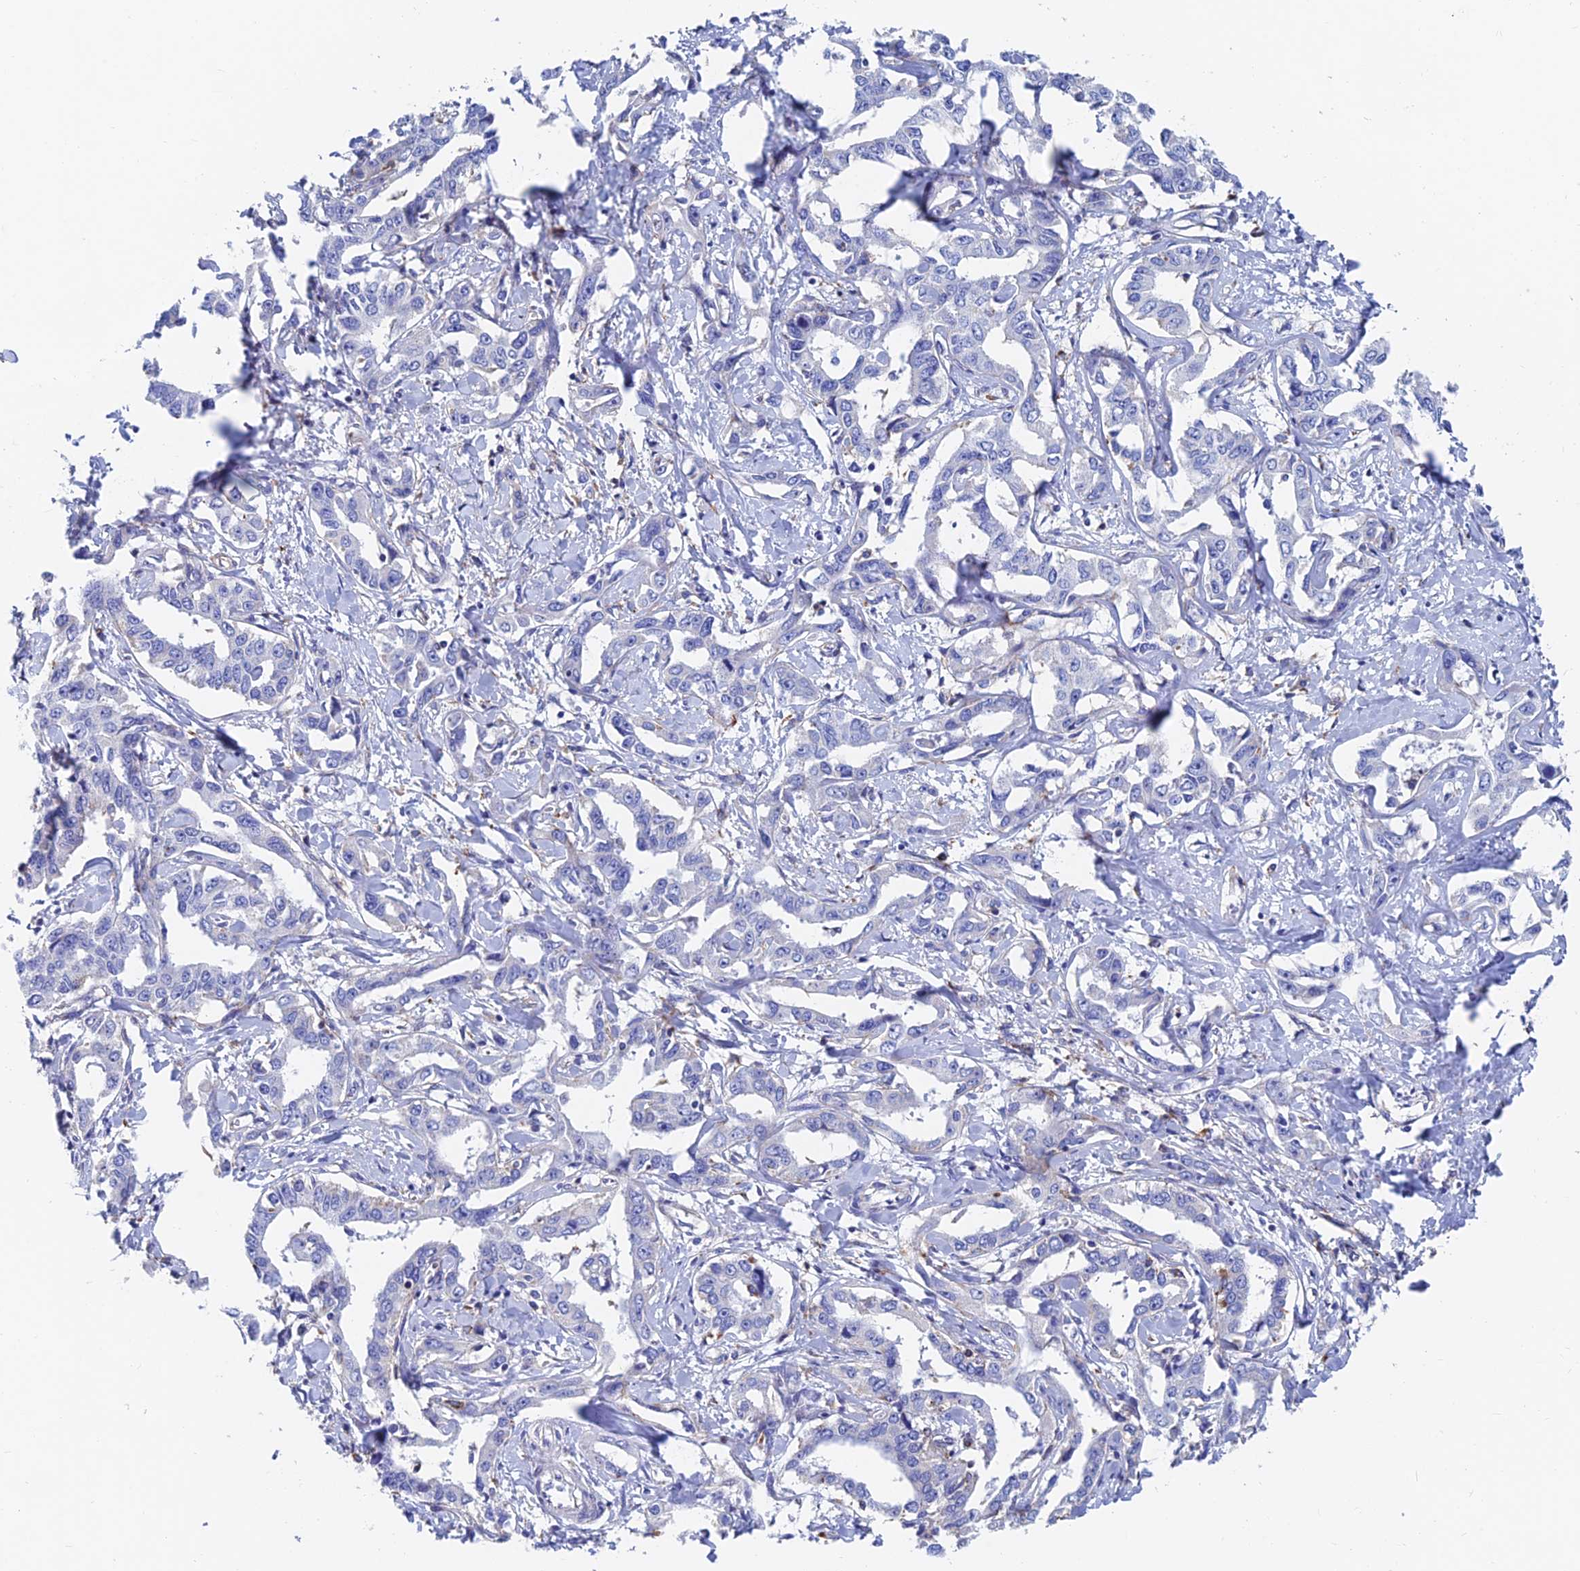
{"staining": {"intensity": "negative", "quantity": "none", "location": "none"}, "tissue": "liver cancer", "cell_type": "Tumor cells", "image_type": "cancer", "snomed": [{"axis": "morphology", "description": "Cholangiocarcinoma"}, {"axis": "topography", "description": "Liver"}], "caption": "Immunohistochemistry (IHC) of liver cancer displays no staining in tumor cells.", "gene": "SPNS1", "patient": {"sex": "male", "age": 59}}